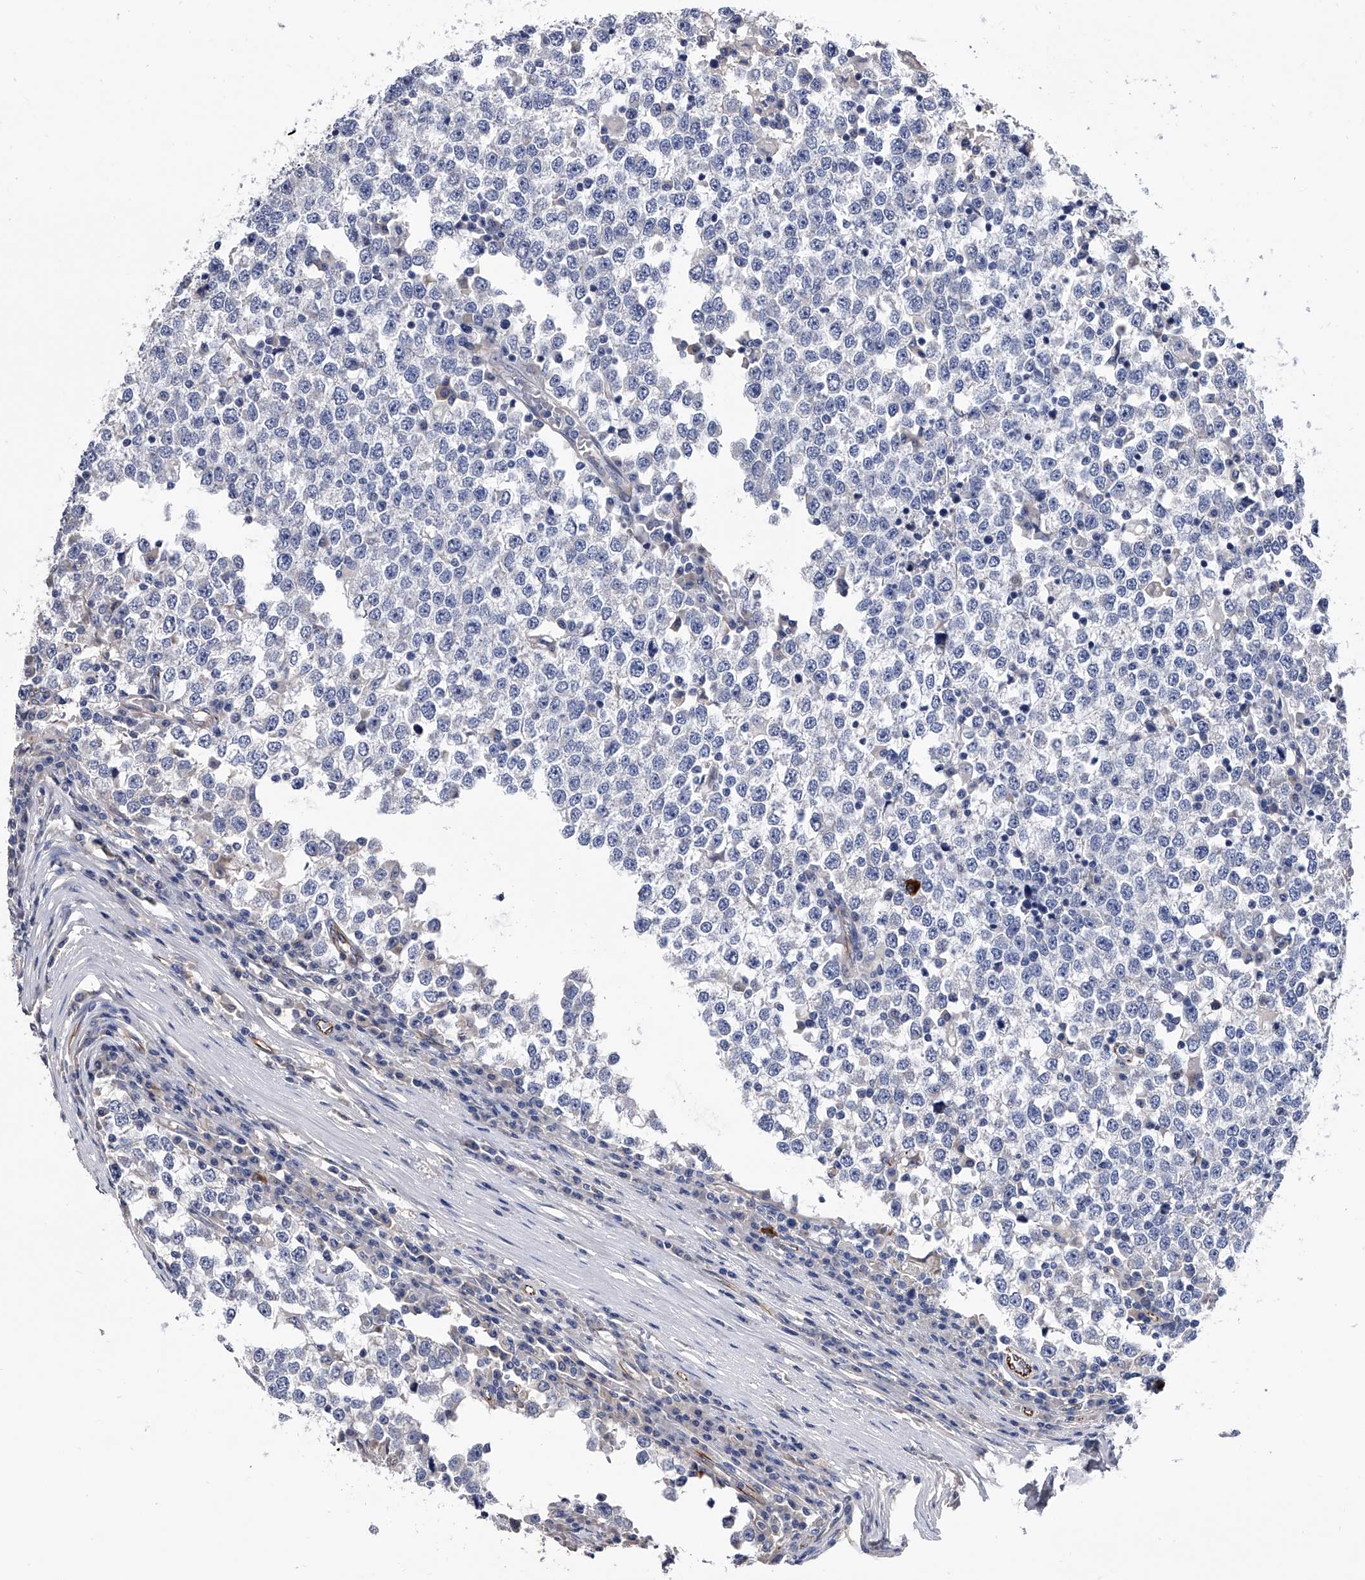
{"staining": {"intensity": "negative", "quantity": "none", "location": "none"}, "tissue": "testis cancer", "cell_type": "Tumor cells", "image_type": "cancer", "snomed": [{"axis": "morphology", "description": "Seminoma, NOS"}, {"axis": "topography", "description": "Testis"}], "caption": "This is an immunohistochemistry histopathology image of testis cancer (seminoma). There is no expression in tumor cells.", "gene": "EFCAB7", "patient": {"sex": "male", "age": 65}}